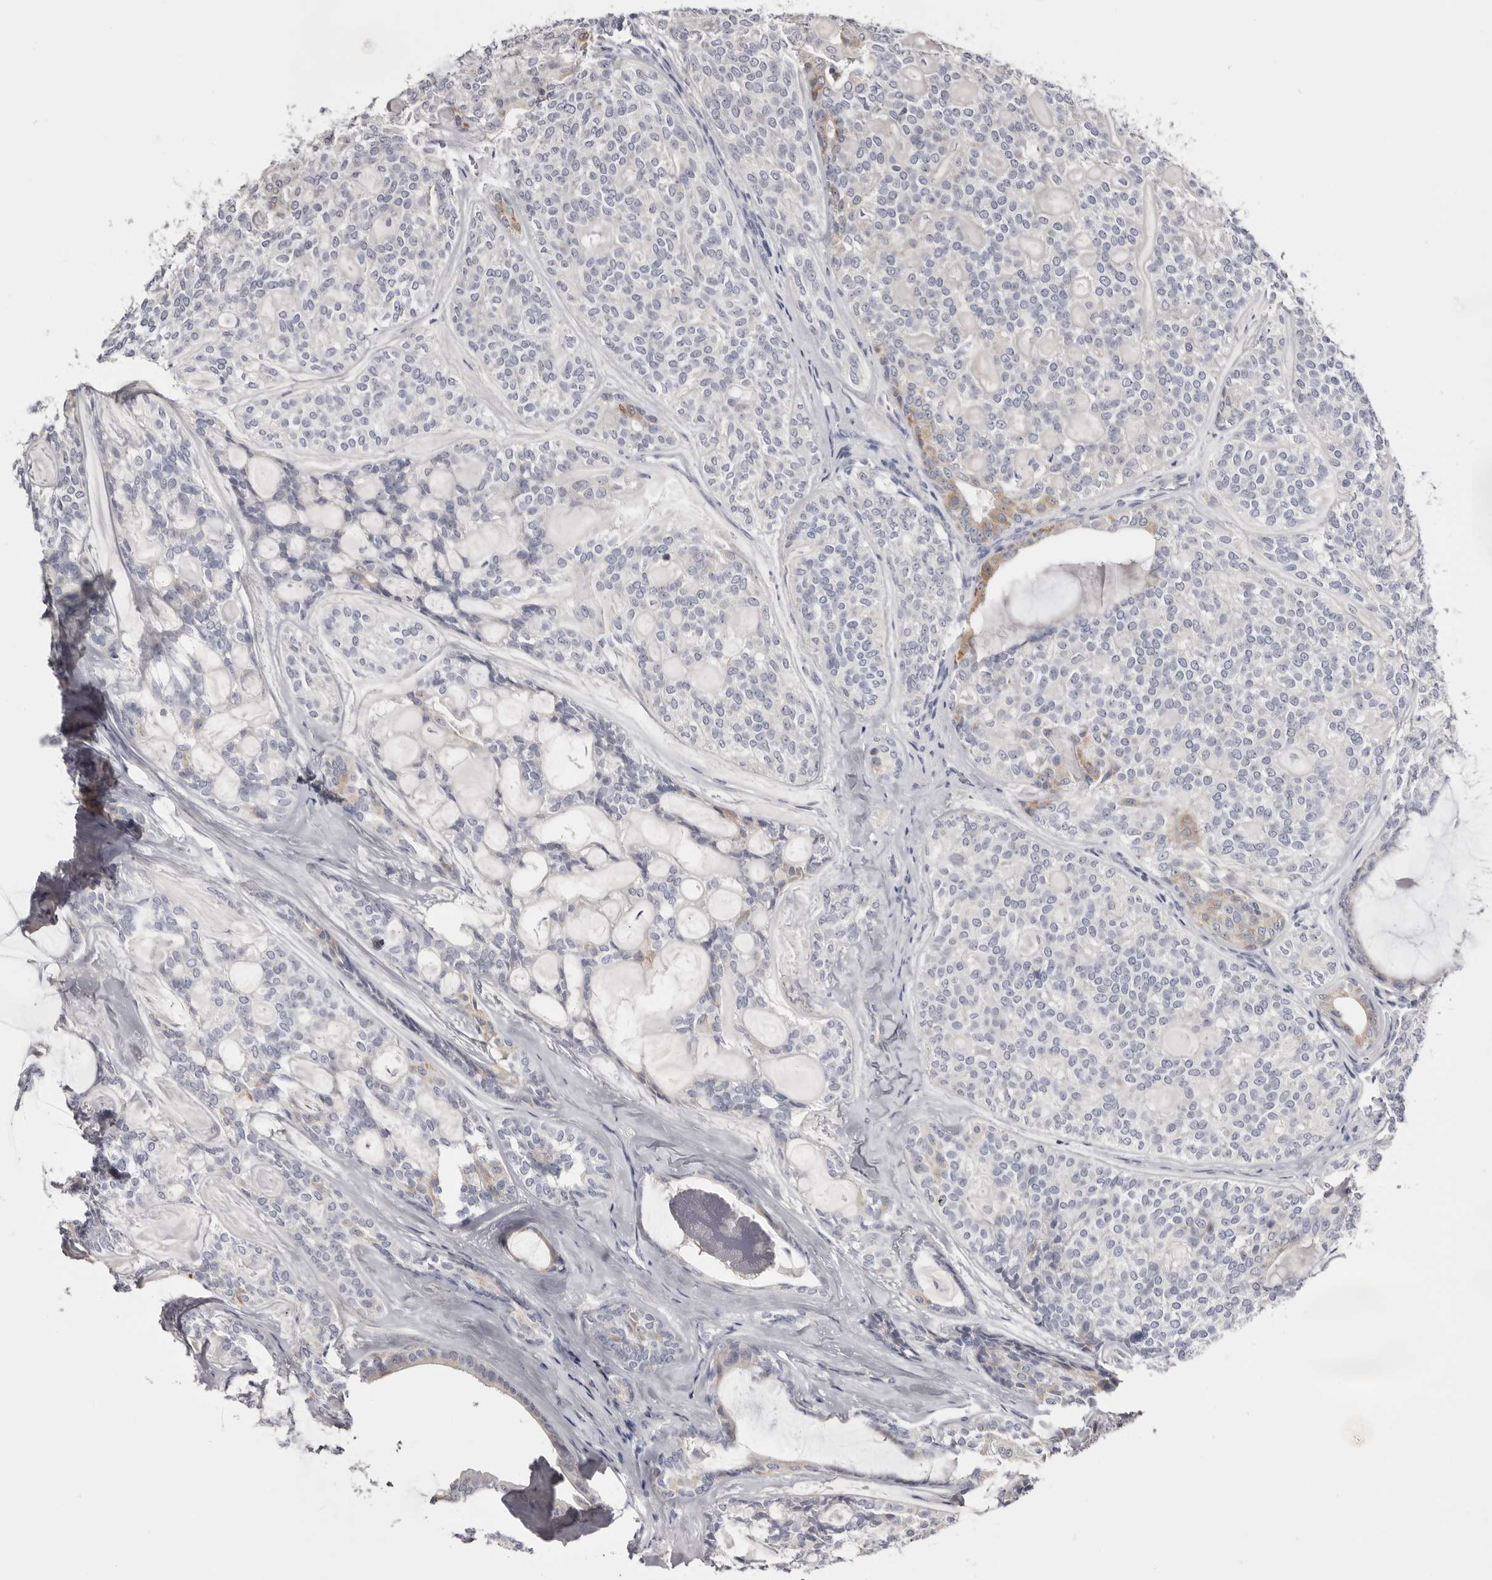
{"staining": {"intensity": "weak", "quantity": "<25%", "location": "cytoplasmic/membranous"}, "tissue": "head and neck cancer", "cell_type": "Tumor cells", "image_type": "cancer", "snomed": [{"axis": "morphology", "description": "Adenocarcinoma, NOS"}, {"axis": "topography", "description": "Head-Neck"}], "caption": "Protein analysis of head and neck adenocarcinoma displays no significant staining in tumor cells.", "gene": "CASQ1", "patient": {"sex": "male", "age": 66}}